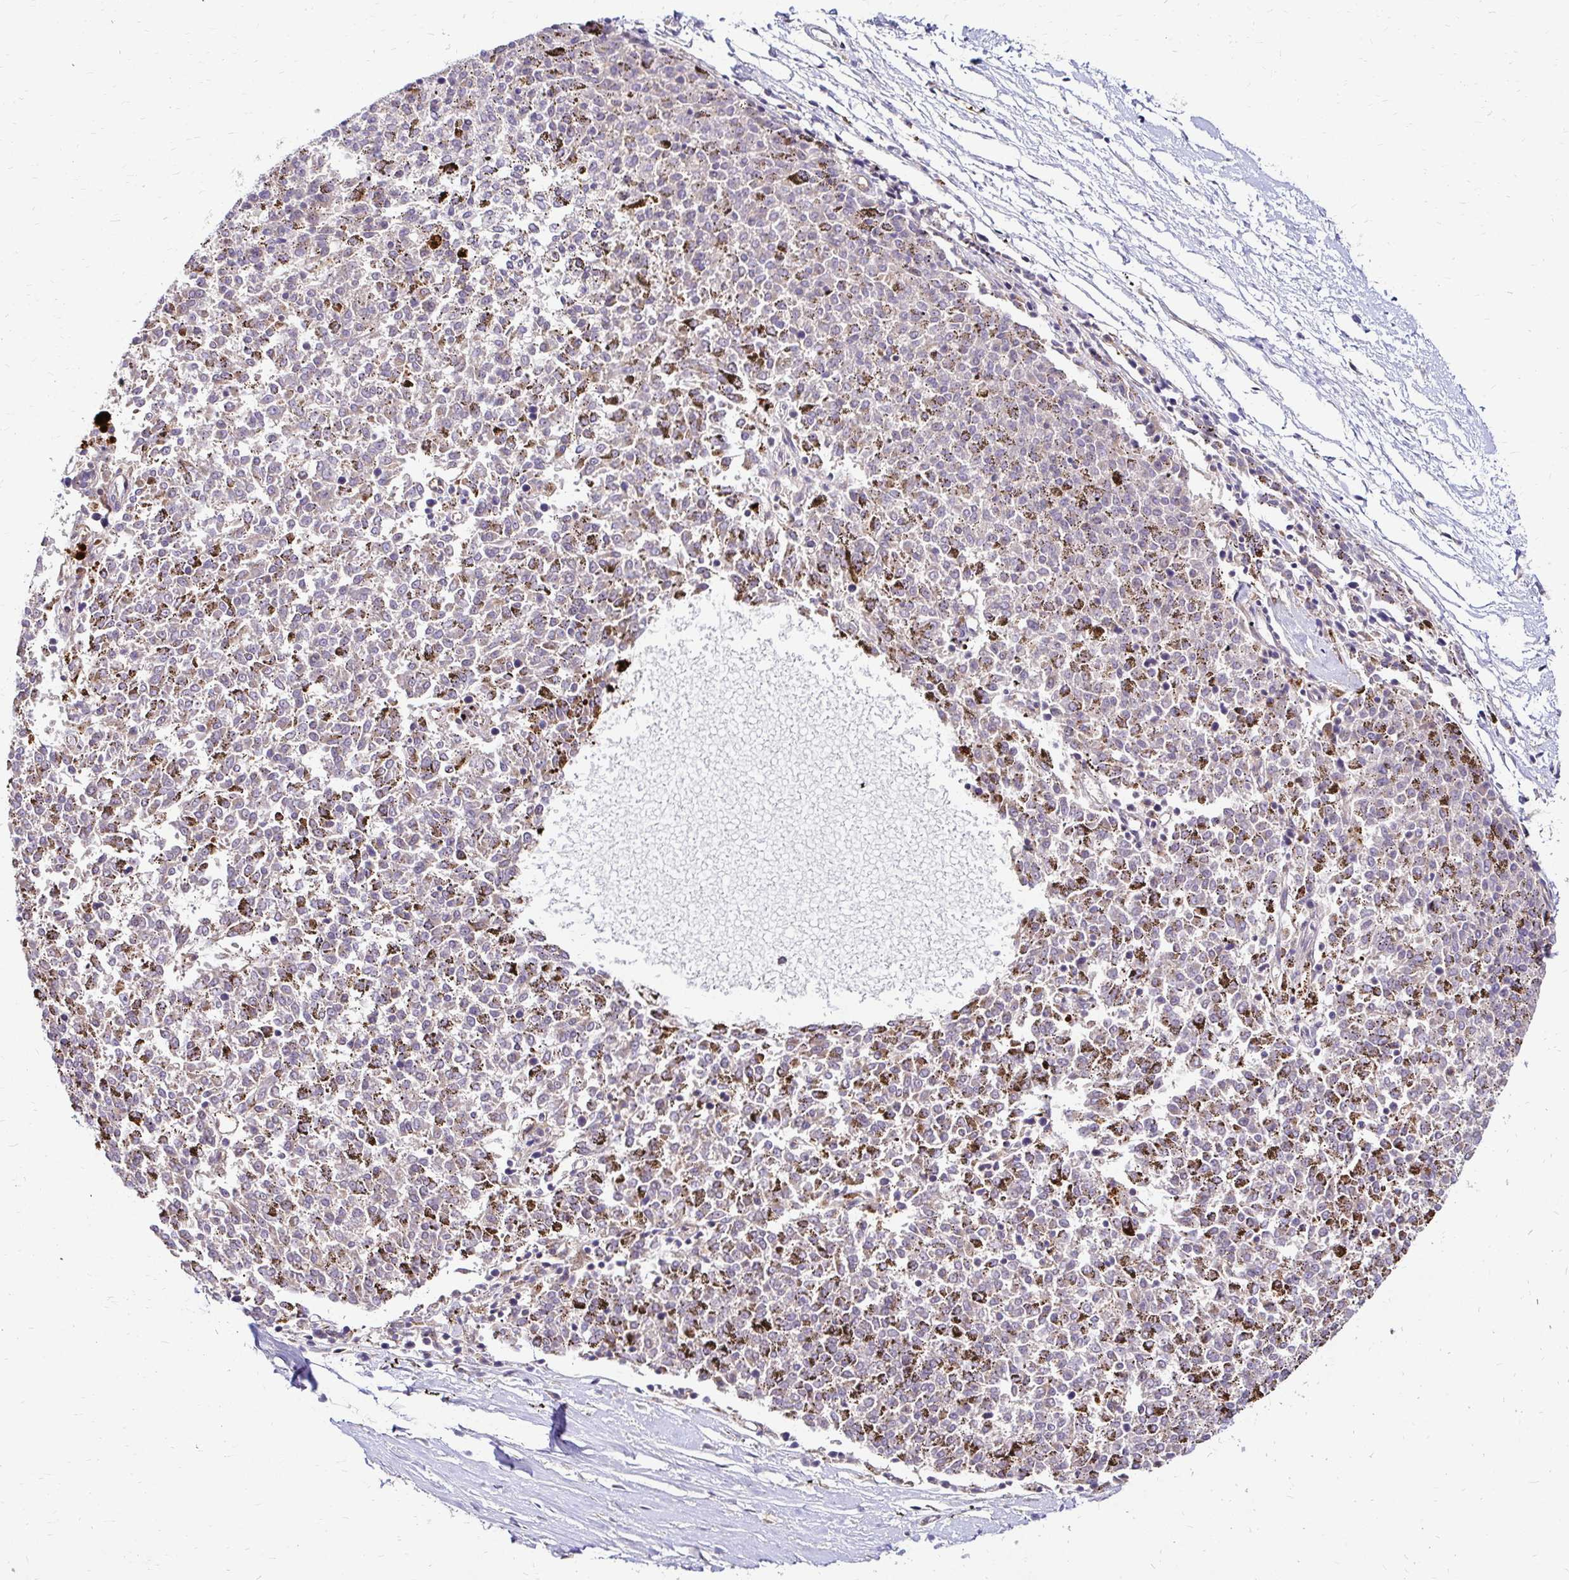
{"staining": {"intensity": "negative", "quantity": "none", "location": "none"}, "tissue": "melanoma", "cell_type": "Tumor cells", "image_type": "cancer", "snomed": [{"axis": "morphology", "description": "Malignant melanoma, NOS"}, {"axis": "topography", "description": "Skin"}], "caption": "An IHC image of melanoma is shown. There is no staining in tumor cells of melanoma.", "gene": "IDUA", "patient": {"sex": "female", "age": 72}}